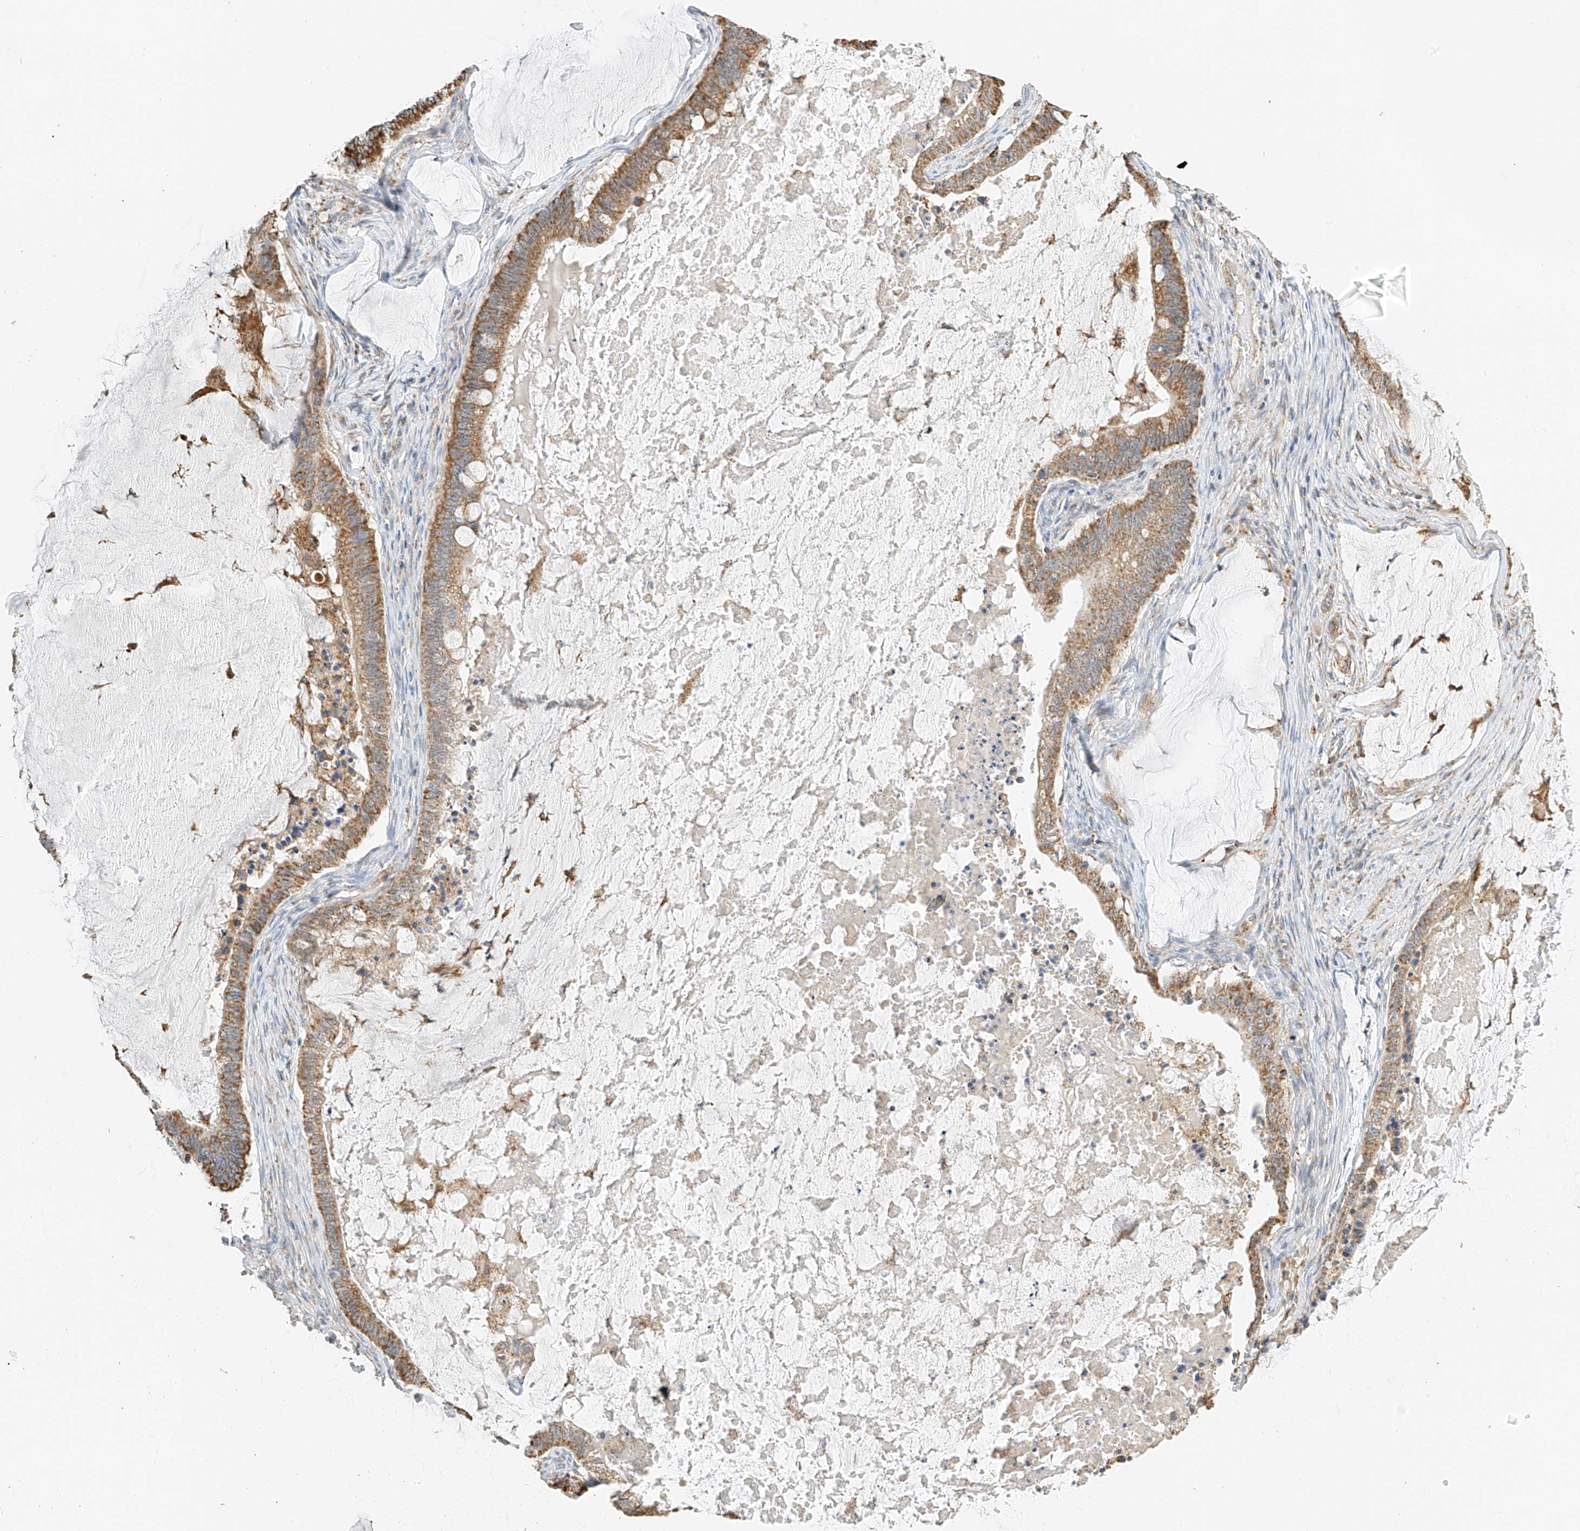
{"staining": {"intensity": "moderate", "quantity": ">75%", "location": "cytoplasmic/membranous"}, "tissue": "ovarian cancer", "cell_type": "Tumor cells", "image_type": "cancer", "snomed": [{"axis": "morphology", "description": "Cystadenocarcinoma, mucinous, NOS"}, {"axis": "topography", "description": "Ovary"}], "caption": "Ovarian mucinous cystadenocarcinoma stained for a protein (brown) exhibits moderate cytoplasmic/membranous positive staining in about >75% of tumor cells.", "gene": "YIPF7", "patient": {"sex": "female", "age": 61}}